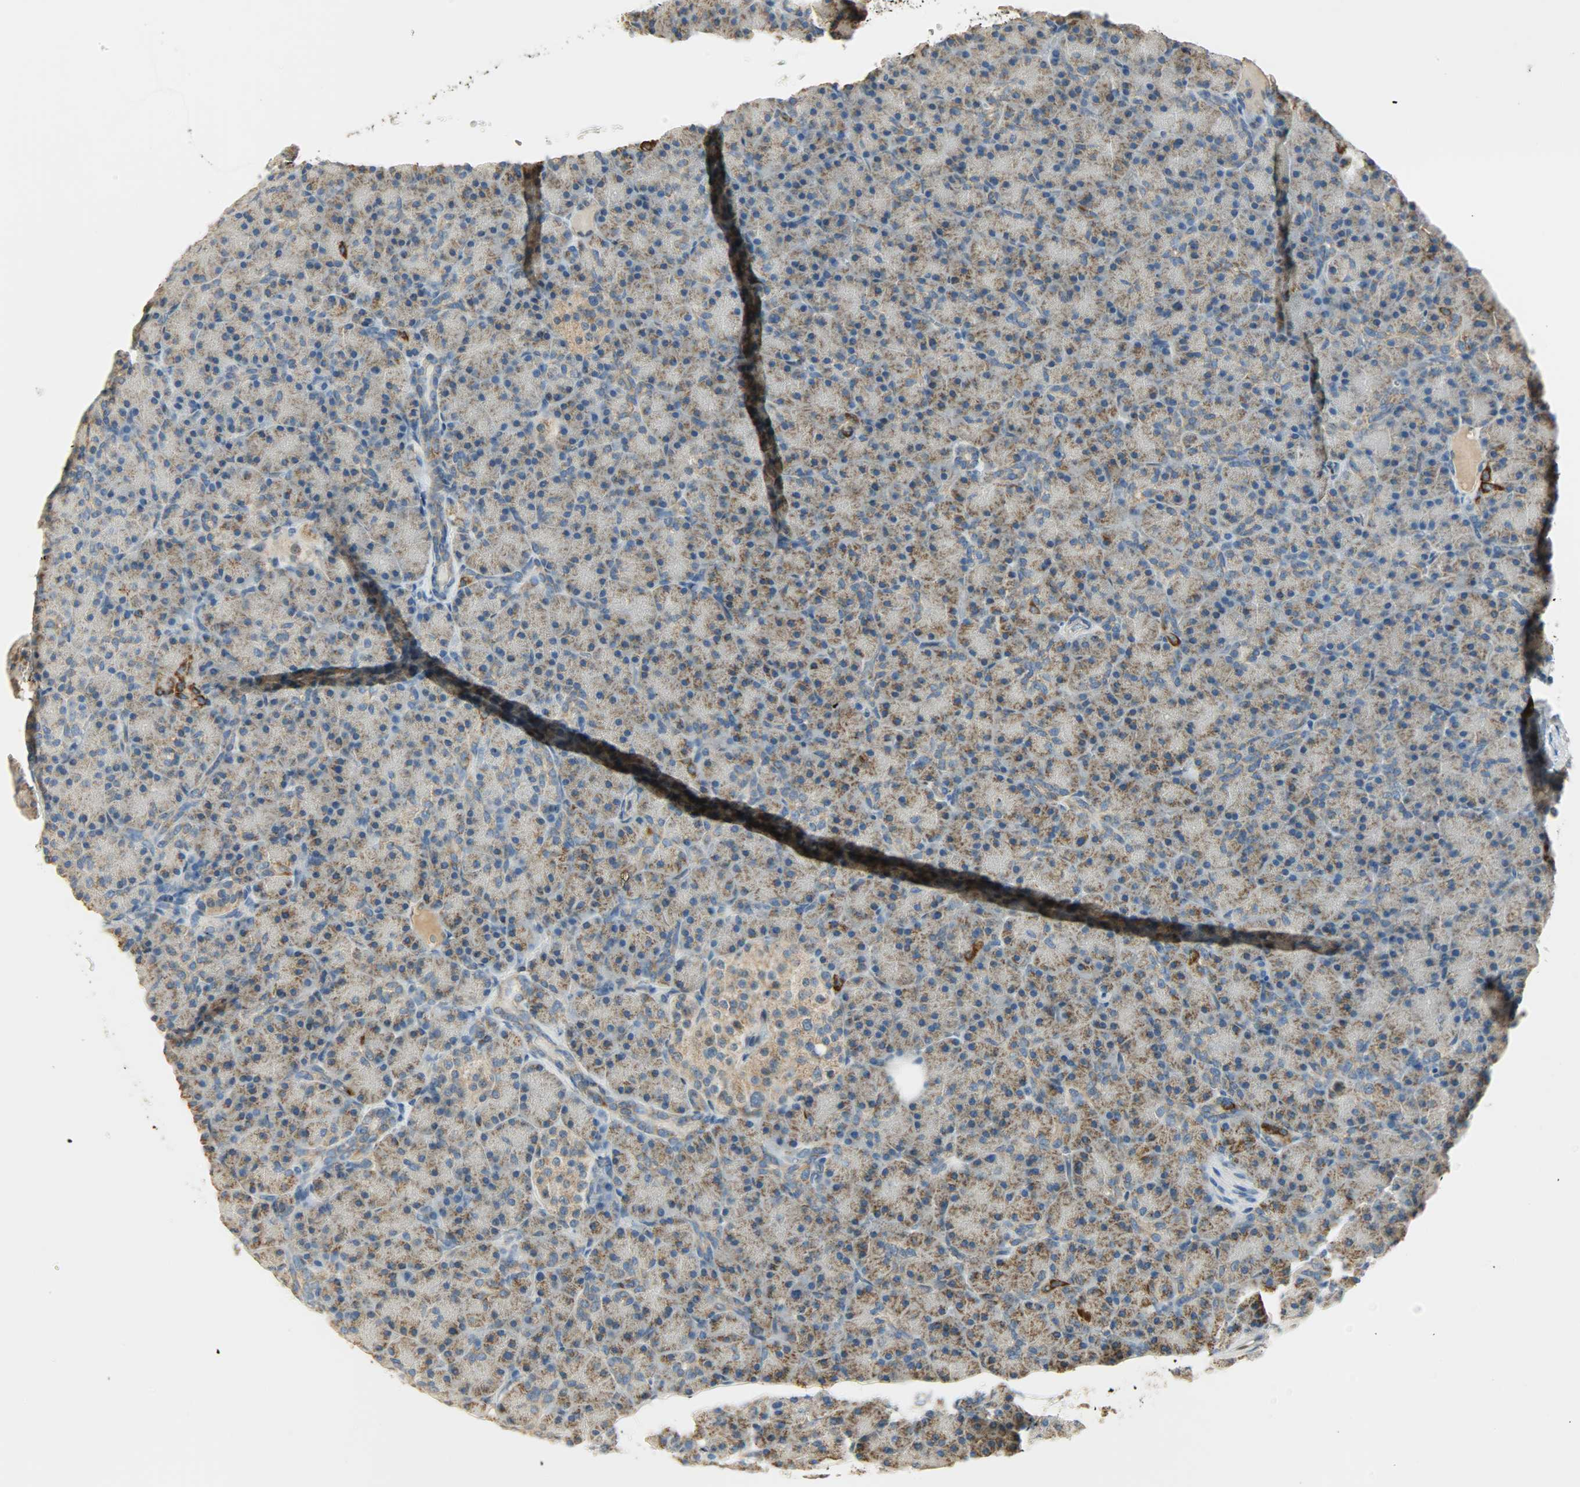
{"staining": {"intensity": "moderate", "quantity": ">75%", "location": "cytoplasmic/membranous"}, "tissue": "pancreas", "cell_type": "Exocrine glandular cells", "image_type": "normal", "snomed": [{"axis": "morphology", "description": "Normal tissue, NOS"}, {"axis": "topography", "description": "Pancreas"}], "caption": "The micrograph shows immunohistochemical staining of benign pancreas. There is moderate cytoplasmic/membranous staining is identified in approximately >75% of exocrine glandular cells. The protein of interest is stained brown, and the nuclei are stained in blue (DAB IHC with brightfield microscopy, high magnification).", "gene": "NNT", "patient": {"sex": "female", "age": 43}}